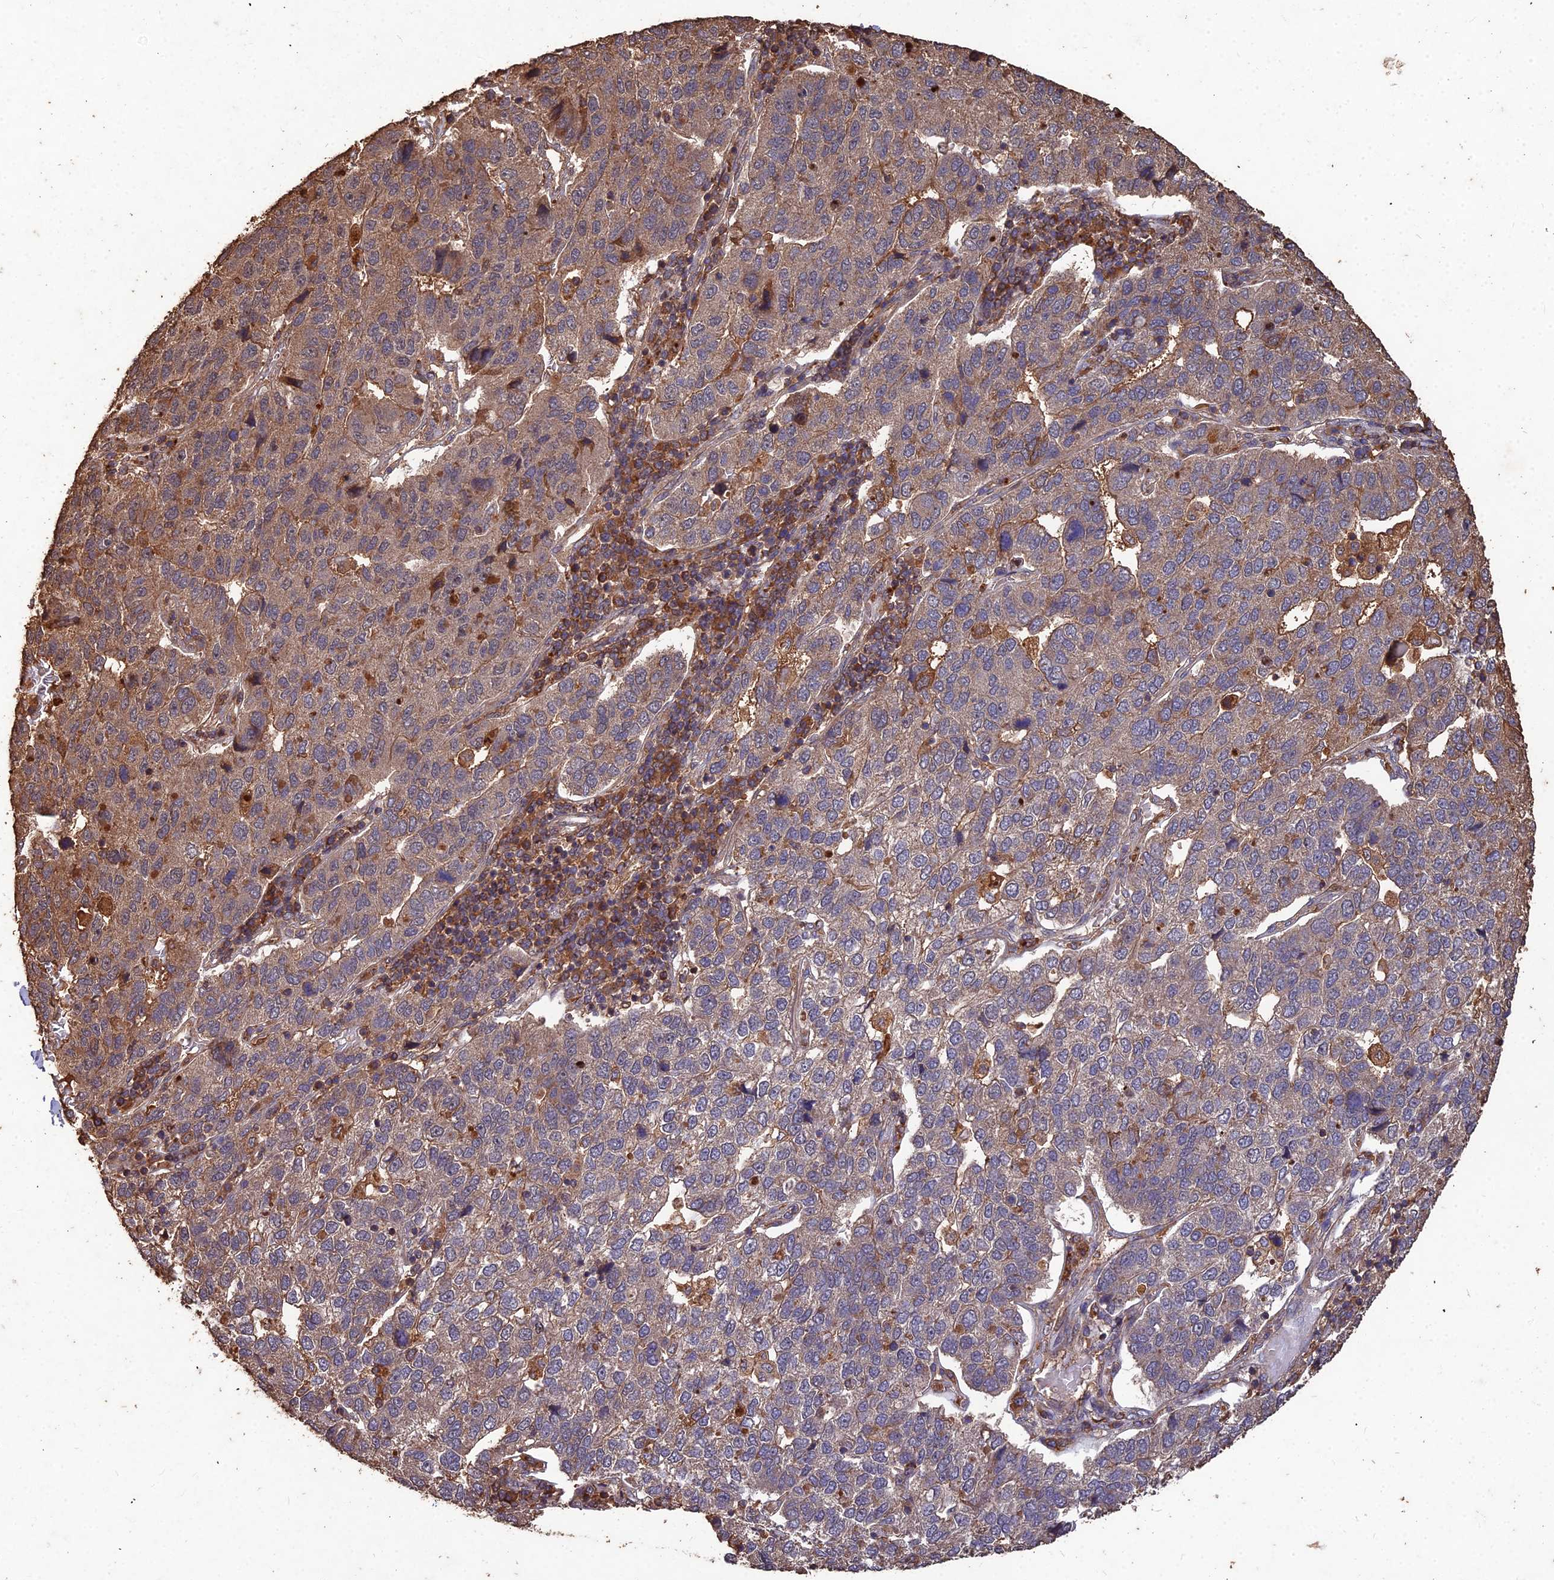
{"staining": {"intensity": "strong", "quantity": "25%-75%", "location": "cytoplasmic/membranous"}, "tissue": "pancreatic cancer", "cell_type": "Tumor cells", "image_type": "cancer", "snomed": [{"axis": "morphology", "description": "Adenocarcinoma, NOS"}, {"axis": "topography", "description": "Pancreas"}], "caption": "The immunohistochemical stain labels strong cytoplasmic/membranous positivity in tumor cells of pancreatic cancer (adenocarcinoma) tissue. (IHC, brightfield microscopy, high magnification).", "gene": "SYMPK", "patient": {"sex": "female", "age": 61}}